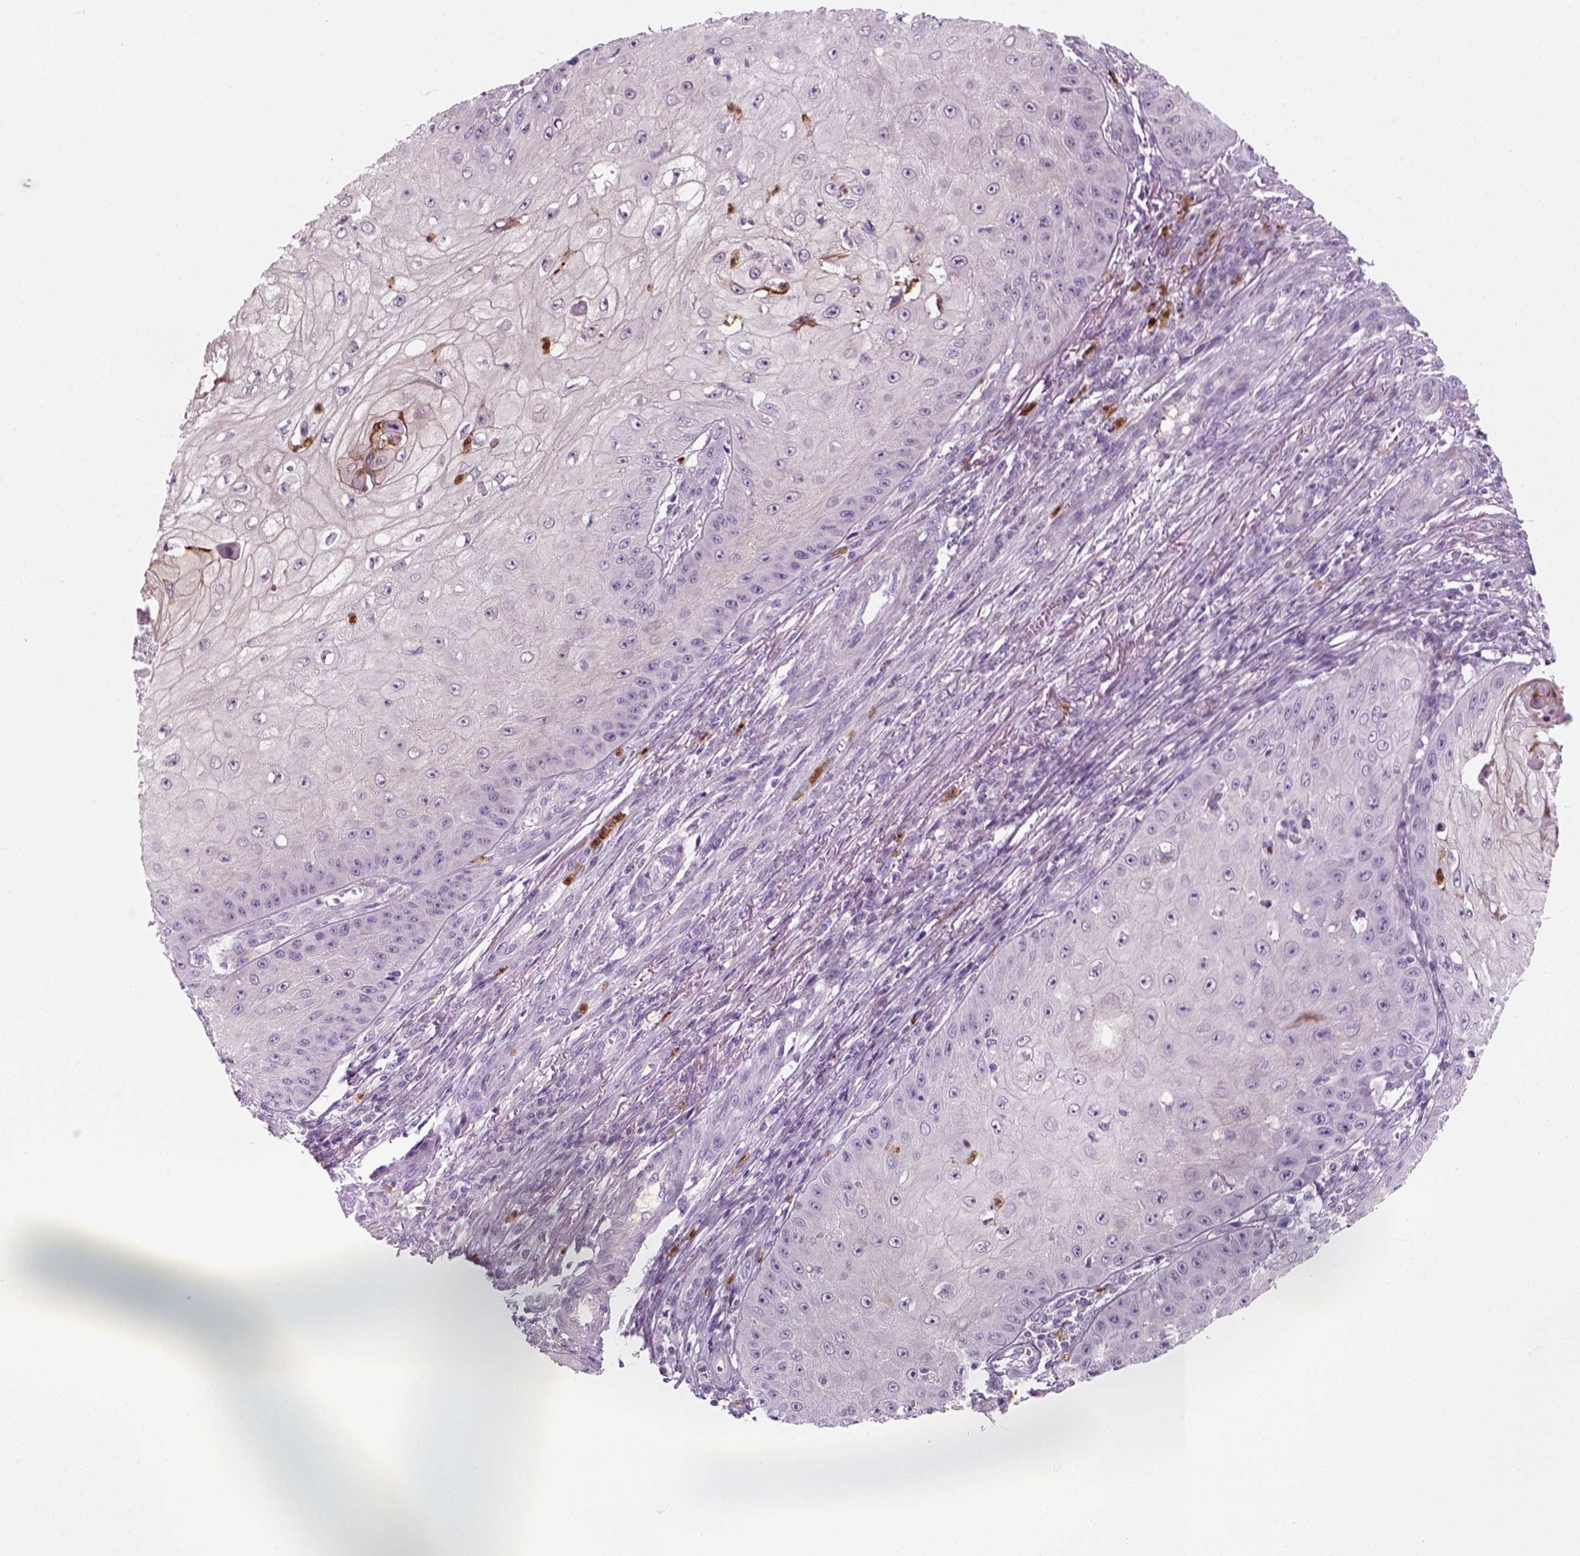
{"staining": {"intensity": "negative", "quantity": "none", "location": "none"}, "tissue": "skin cancer", "cell_type": "Tumor cells", "image_type": "cancer", "snomed": [{"axis": "morphology", "description": "Squamous cell carcinoma, NOS"}, {"axis": "topography", "description": "Skin"}], "caption": "Human skin cancer stained for a protein using immunohistochemistry (IHC) reveals no positivity in tumor cells.", "gene": "IL4", "patient": {"sex": "male", "age": 70}}